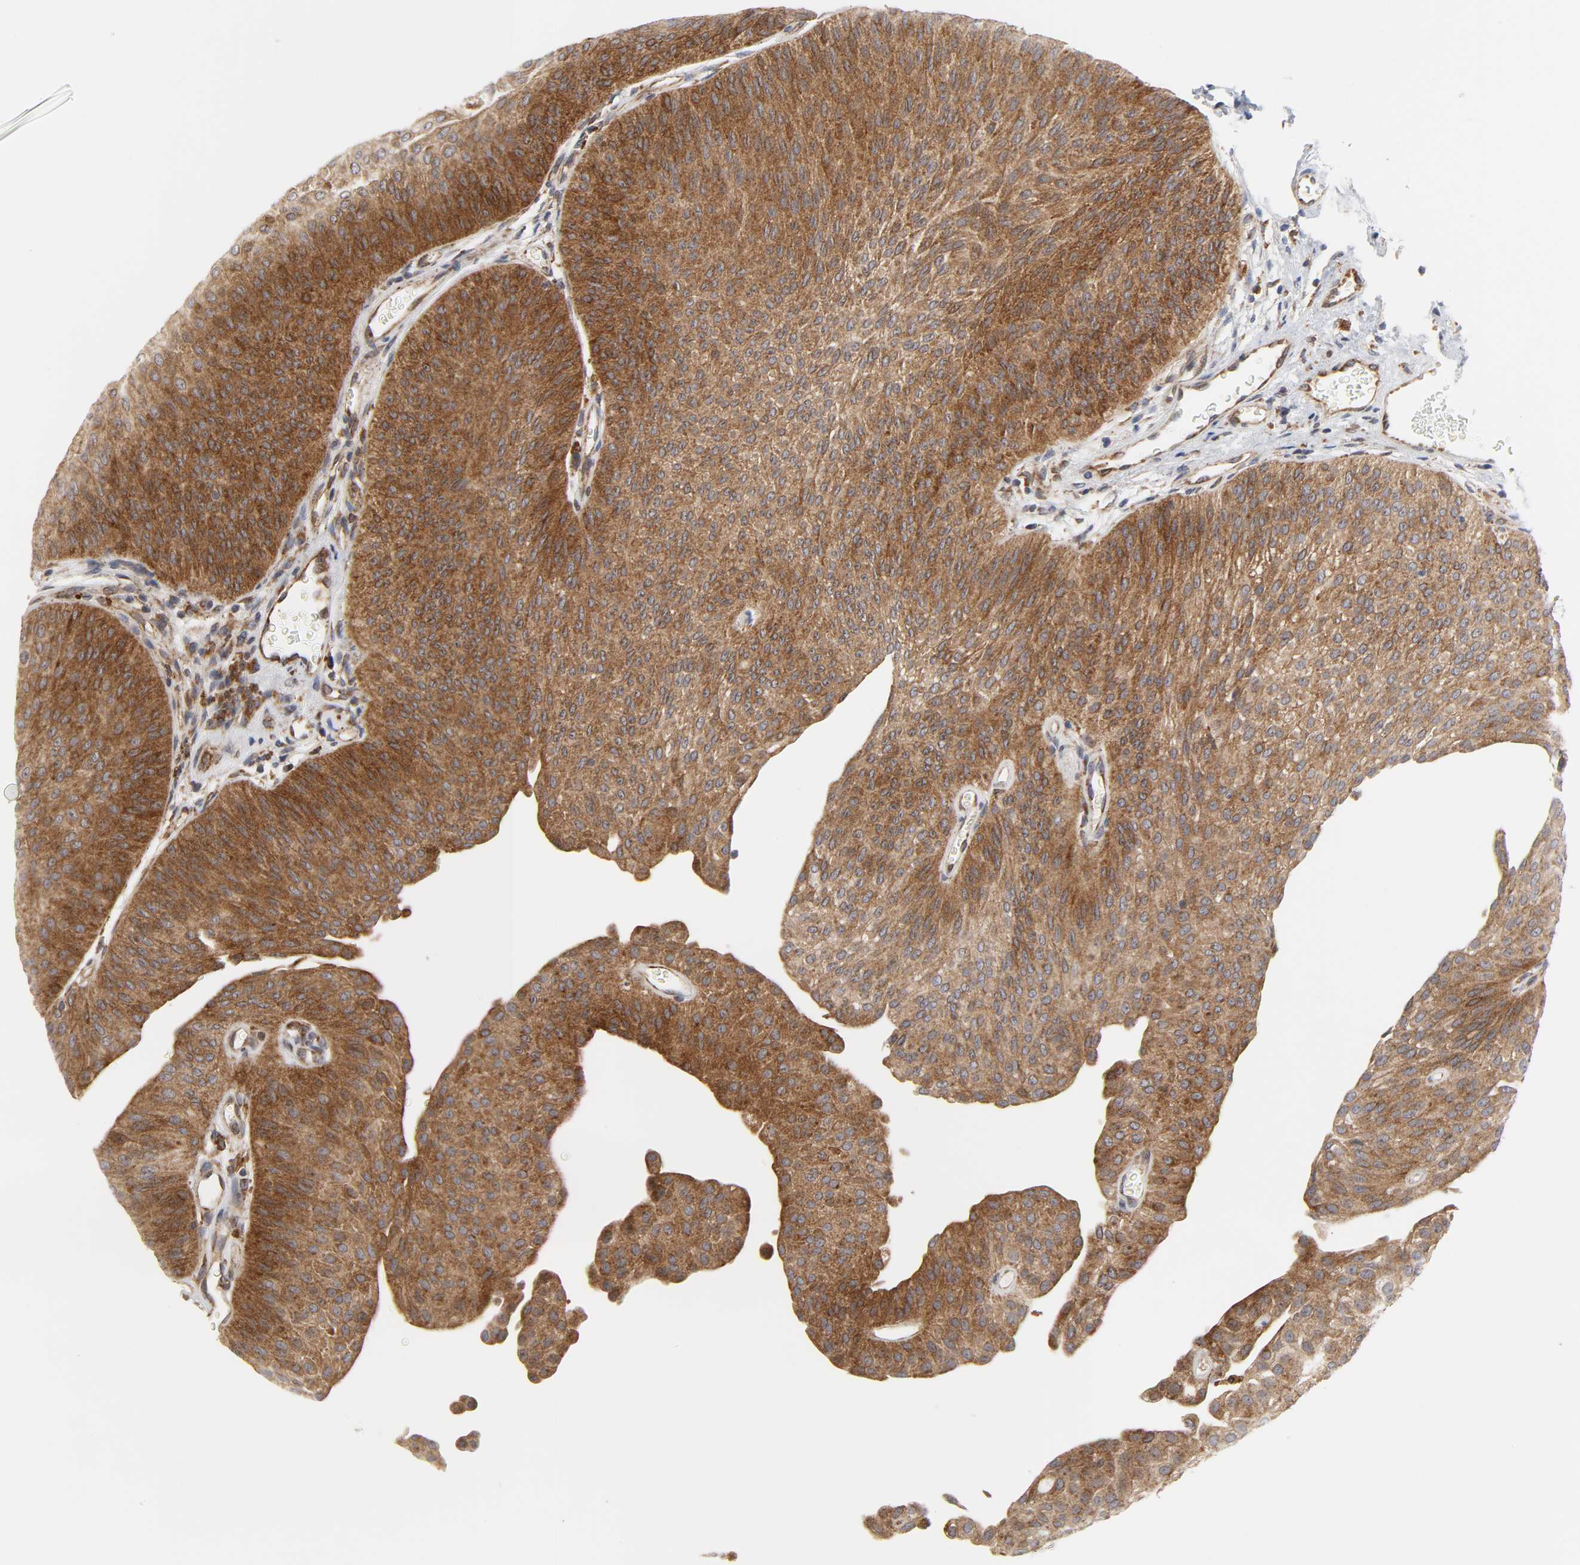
{"staining": {"intensity": "moderate", "quantity": ">75%", "location": "cytoplasmic/membranous"}, "tissue": "urothelial cancer", "cell_type": "Tumor cells", "image_type": "cancer", "snomed": [{"axis": "morphology", "description": "Urothelial carcinoma, Low grade"}, {"axis": "topography", "description": "Urinary bladder"}], "caption": "Immunohistochemistry histopathology image of neoplastic tissue: human urothelial cancer stained using immunohistochemistry (IHC) demonstrates medium levels of moderate protein expression localized specifically in the cytoplasmic/membranous of tumor cells, appearing as a cytoplasmic/membranous brown color.", "gene": "BAX", "patient": {"sex": "female", "age": 60}}